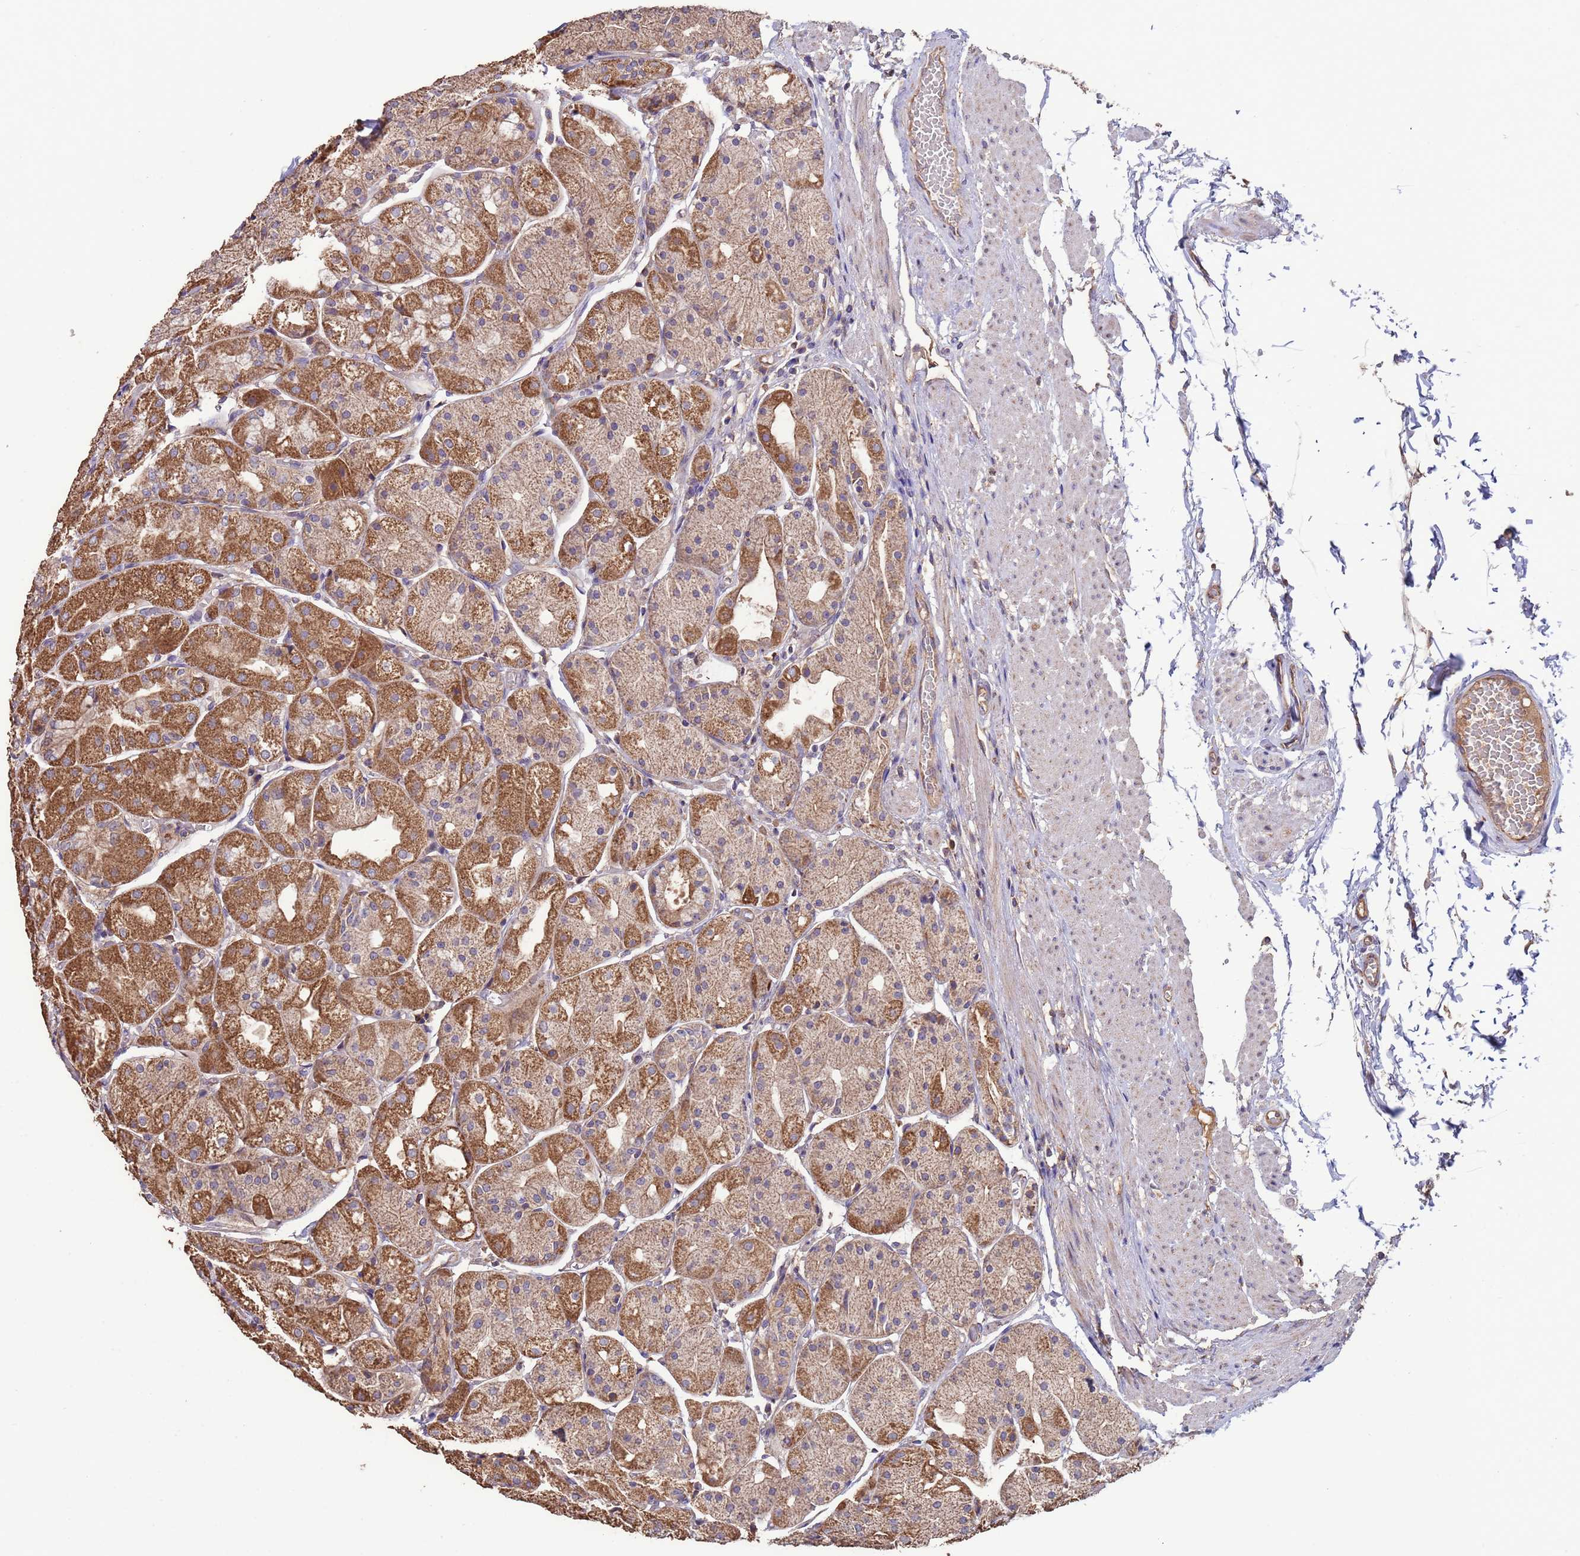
{"staining": {"intensity": "strong", "quantity": "25%-75%", "location": "cytoplasmic/membranous"}, "tissue": "stomach", "cell_type": "Glandular cells", "image_type": "normal", "snomed": [{"axis": "morphology", "description": "Normal tissue, NOS"}, {"axis": "topography", "description": "Stomach, upper"}], "caption": "Immunohistochemical staining of normal human stomach shows strong cytoplasmic/membranous protein positivity in about 25%-75% of glandular cells. (DAB IHC, brown staining for protein, blue staining for nuclei).", "gene": "EEF1AKMT1", "patient": {"sex": "male", "age": 72}}